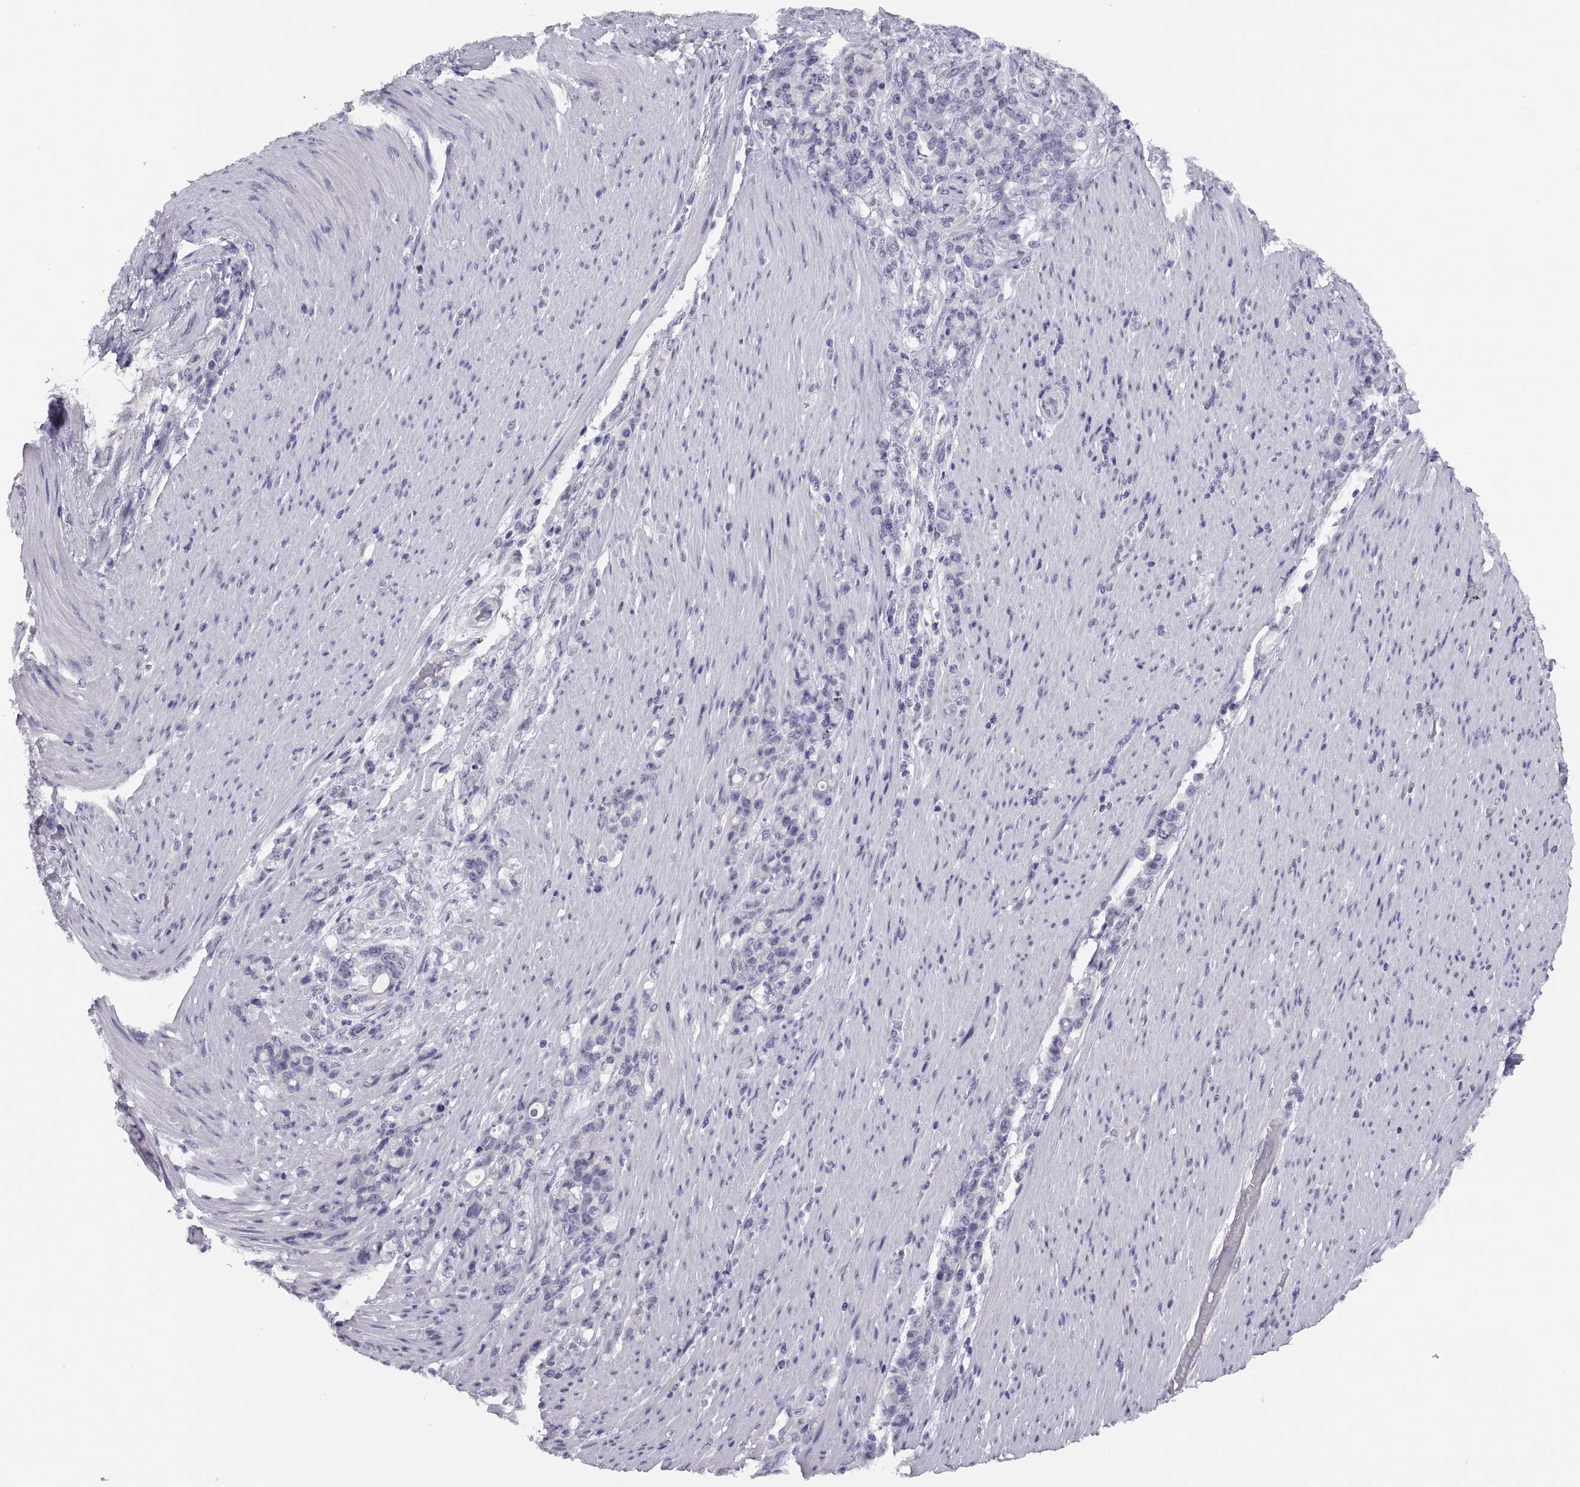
{"staining": {"intensity": "negative", "quantity": "none", "location": "none"}, "tissue": "stomach cancer", "cell_type": "Tumor cells", "image_type": "cancer", "snomed": [{"axis": "morphology", "description": "Adenocarcinoma, NOS"}, {"axis": "topography", "description": "Stomach"}], "caption": "This is an immunohistochemistry (IHC) histopathology image of stomach cancer (adenocarcinoma). There is no expression in tumor cells.", "gene": "STRC", "patient": {"sex": "female", "age": 79}}